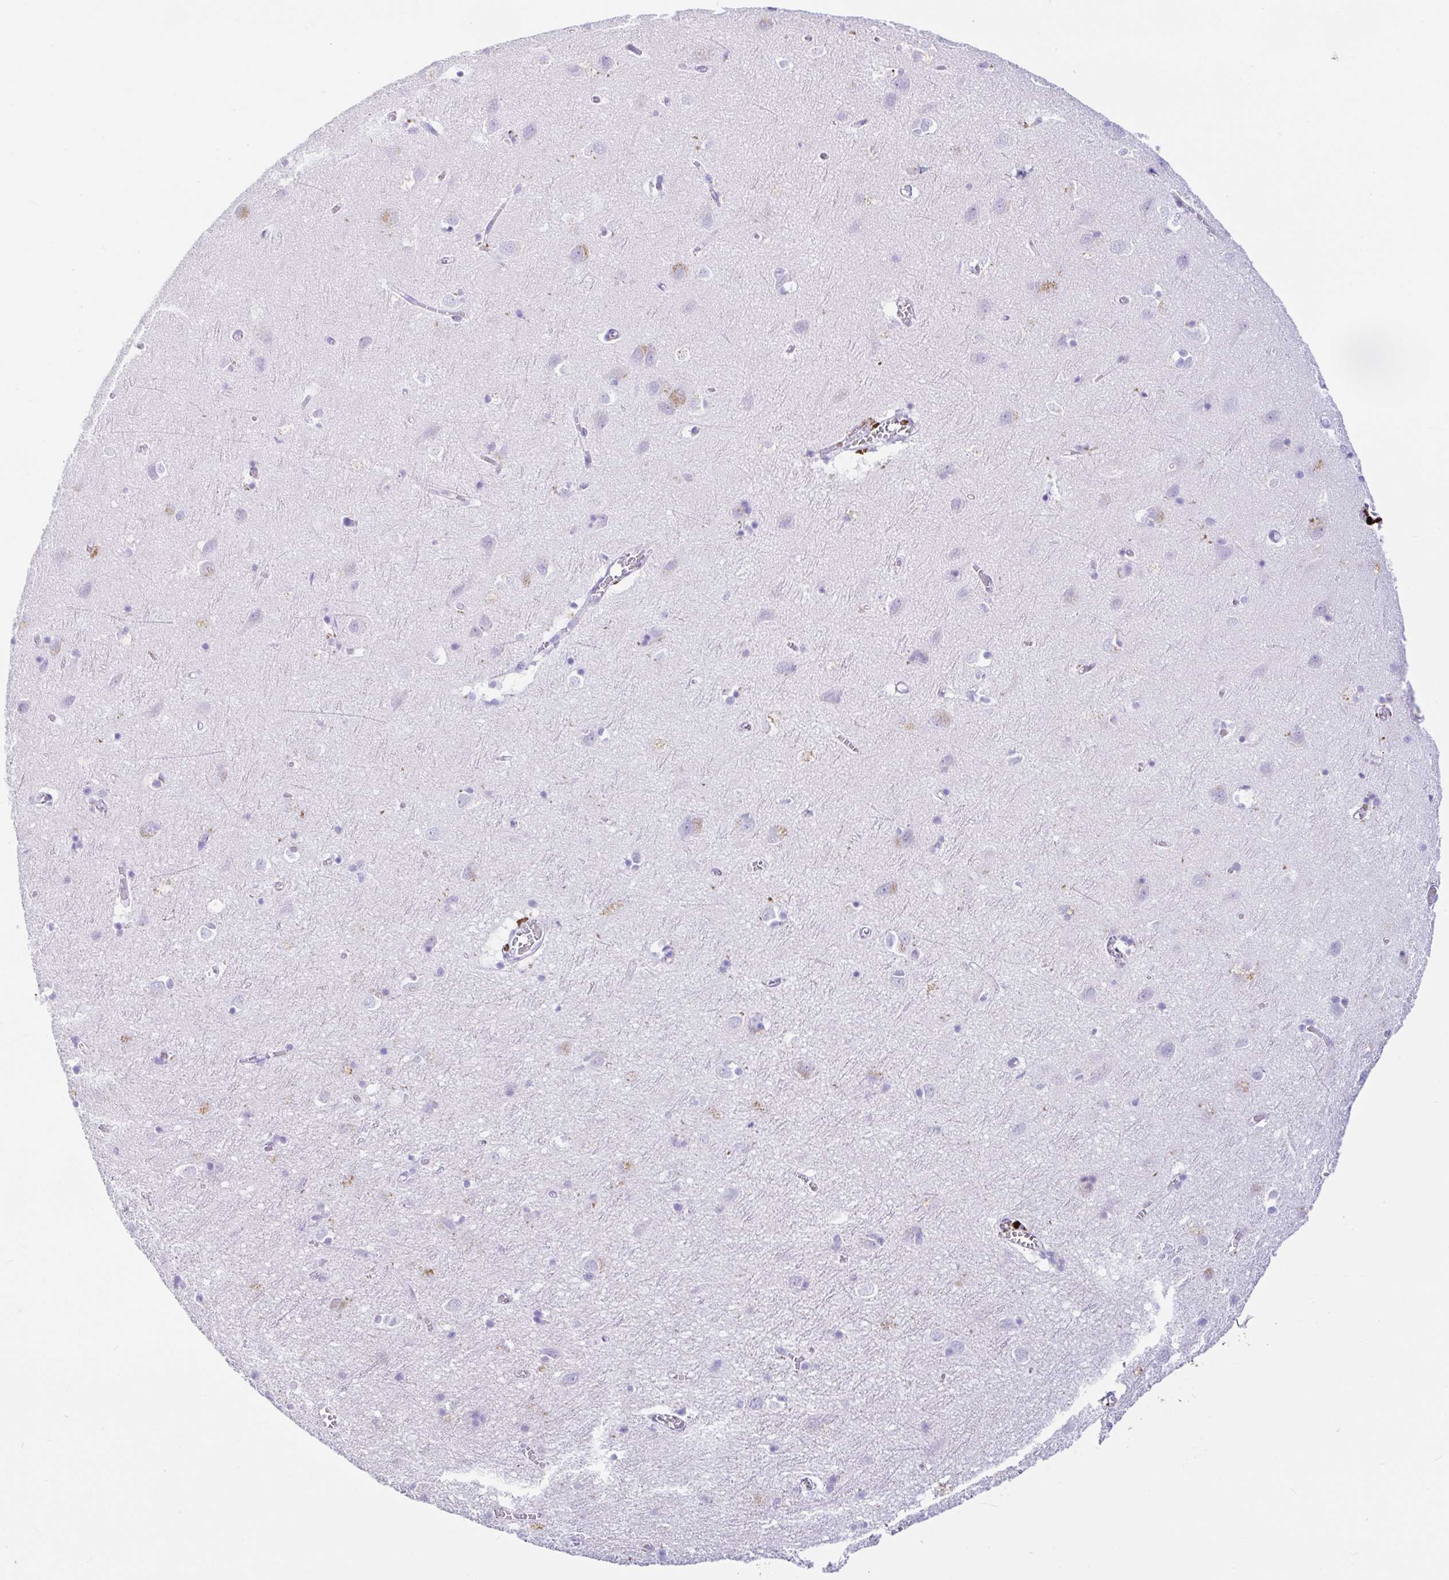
{"staining": {"intensity": "negative", "quantity": "none", "location": "none"}, "tissue": "cerebral cortex", "cell_type": "Endothelial cells", "image_type": "normal", "snomed": [{"axis": "morphology", "description": "Normal tissue, NOS"}, {"axis": "topography", "description": "Cerebral cortex"}], "caption": "DAB (3,3'-diaminobenzidine) immunohistochemical staining of normal human cerebral cortex reveals no significant staining in endothelial cells.", "gene": "PAX8", "patient": {"sex": "male", "age": 70}}